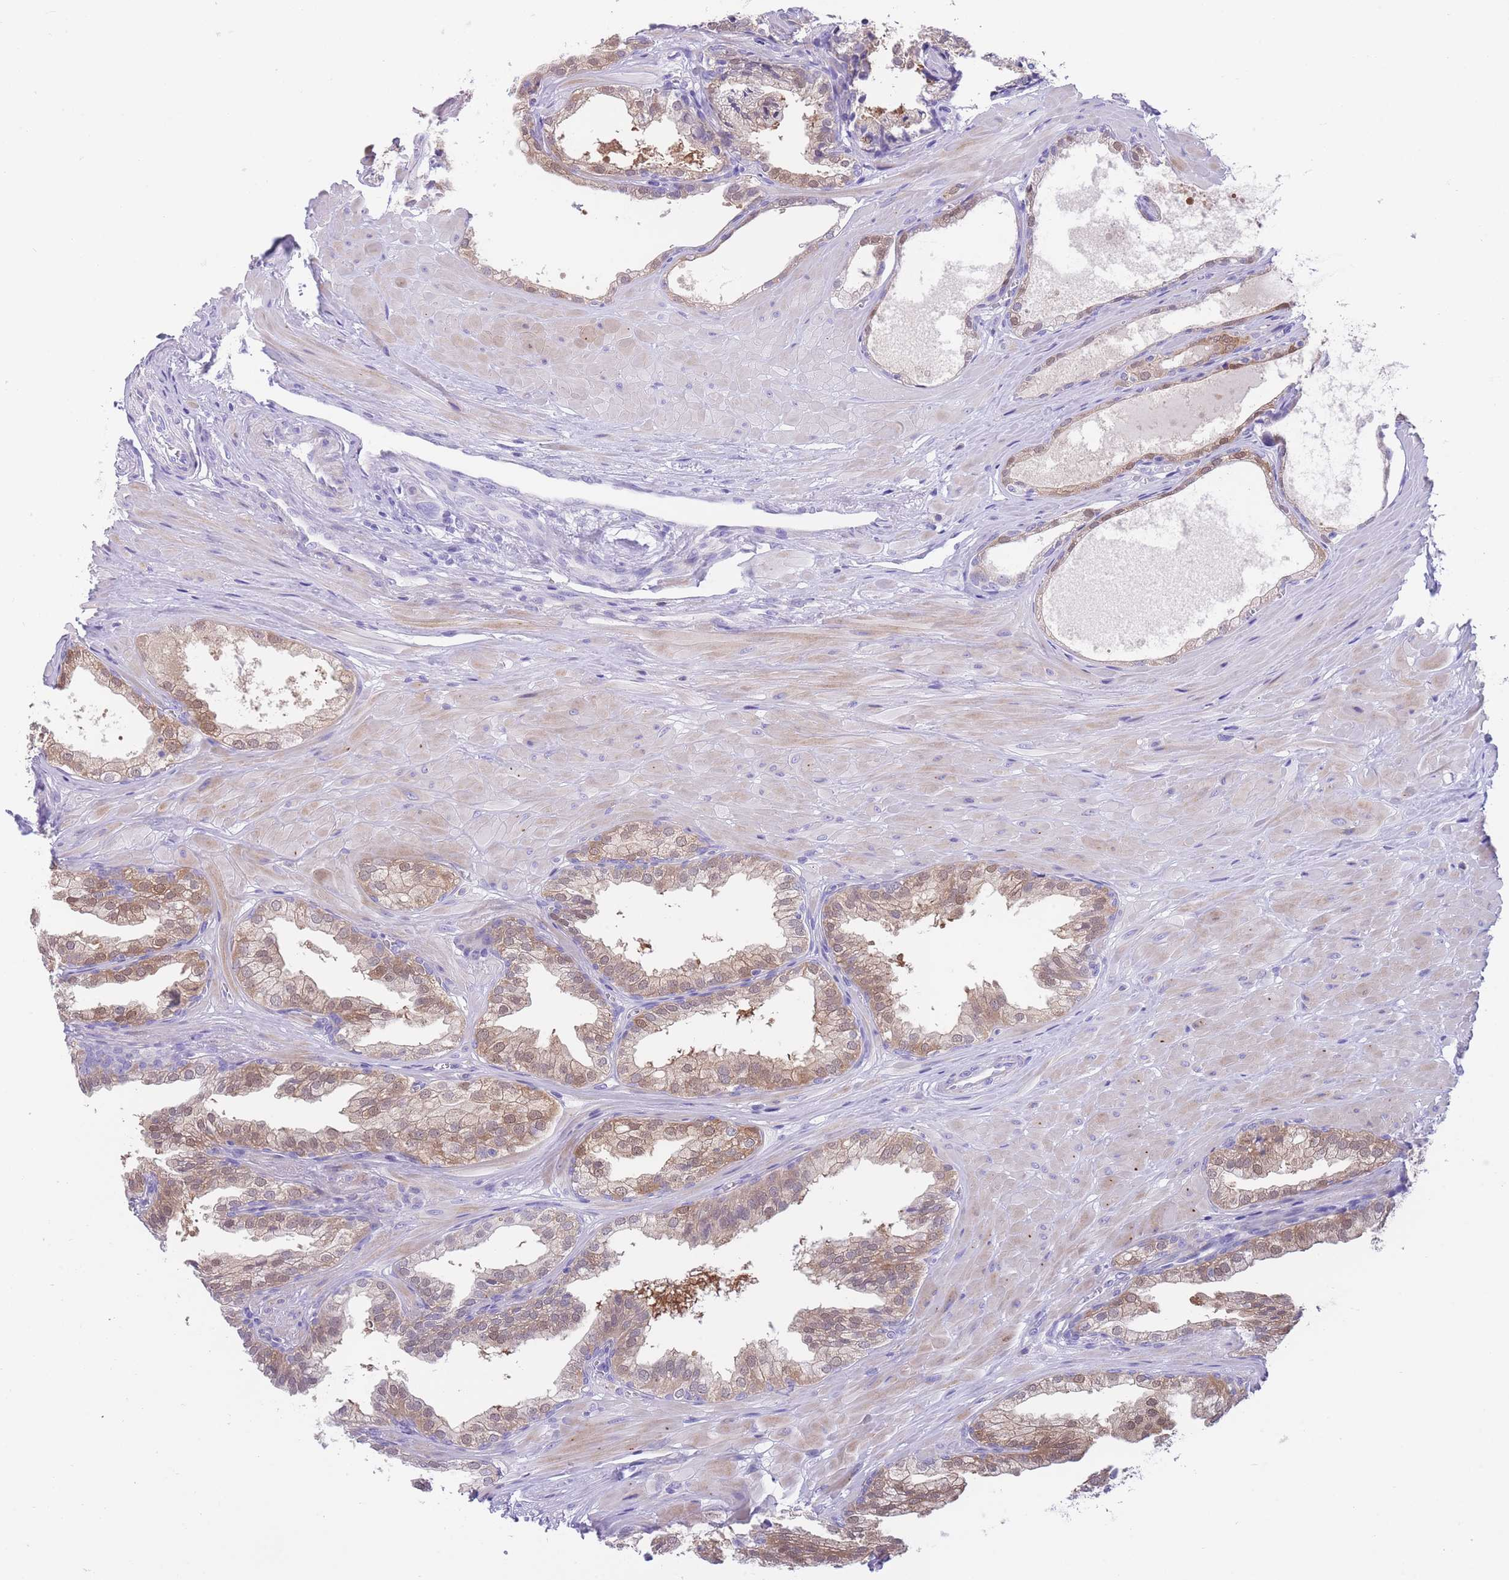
{"staining": {"intensity": "weak", "quantity": ">75%", "location": "cytoplasmic/membranous,nuclear"}, "tissue": "prostate", "cell_type": "Glandular cells", "image_type": "normal", "snomed": [{"axis": "morphology", "description": "Normal tissue, NOS"}, {"axis": "topography", "description": "Prostate"}, {"axis": "topography", "description": "Peripheral nerve tissue"}], "caption": "Protein expression analysis of unremarkable human prostate reveals weak cytoplasmic/membranous,nuclear expression in approximately >75% of glandular cells. The protein of interest is stained brown, and the nuclei are stained in blue (DAB (3,3'-diaminobenzidine) IHC with brightfield microscopy, high magnification).", "gene": "QTRT1", "patient": {"sex": "male", "age": 55}}